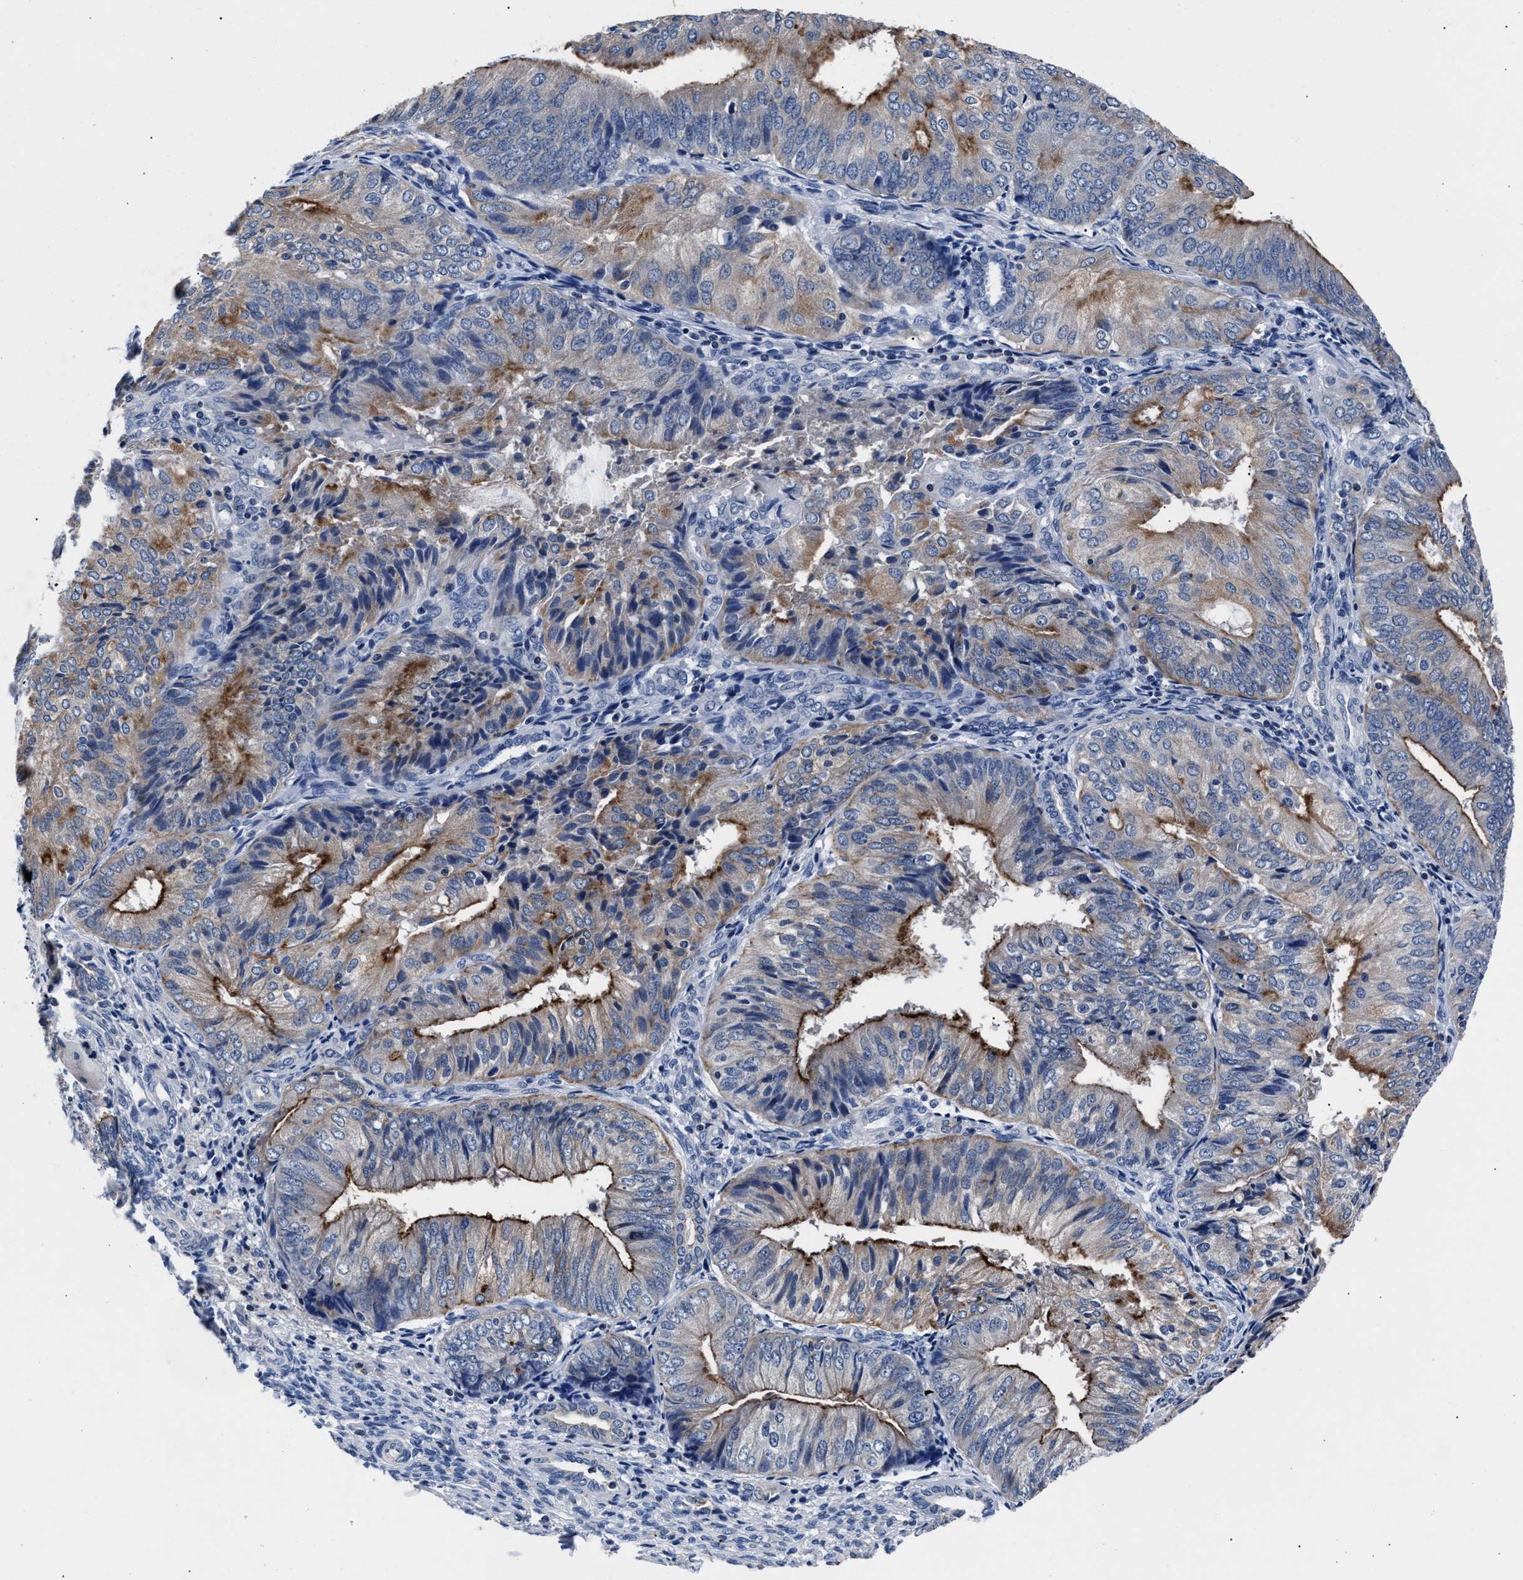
{"staining": {"intensity": "strong", "quantity": "25%-75%", "location": "cytoplasmic/membranous"}, "tissue": "endometrial cancer", "cell_type": "Tumor cells", "image_type": "cancer", "snomed": [{"axis": "morphology", "description": "Adenocarcinoma, NOS"}, {"axis": "topography", "description": "Endometrium"}], "caption": "Protein positivity by immunohistochemistry (IHC) displays strong cytoplasmic/membranous positivity in approximately 25%-75% of tumor cells in endometrial adenocarcinoma. Immunohistochemistry (ihc) stains the protein of interest in brown and the nuclei are stained blue.", "gene": "PHF24", "patient": {"sex": "female", "age": 81}}